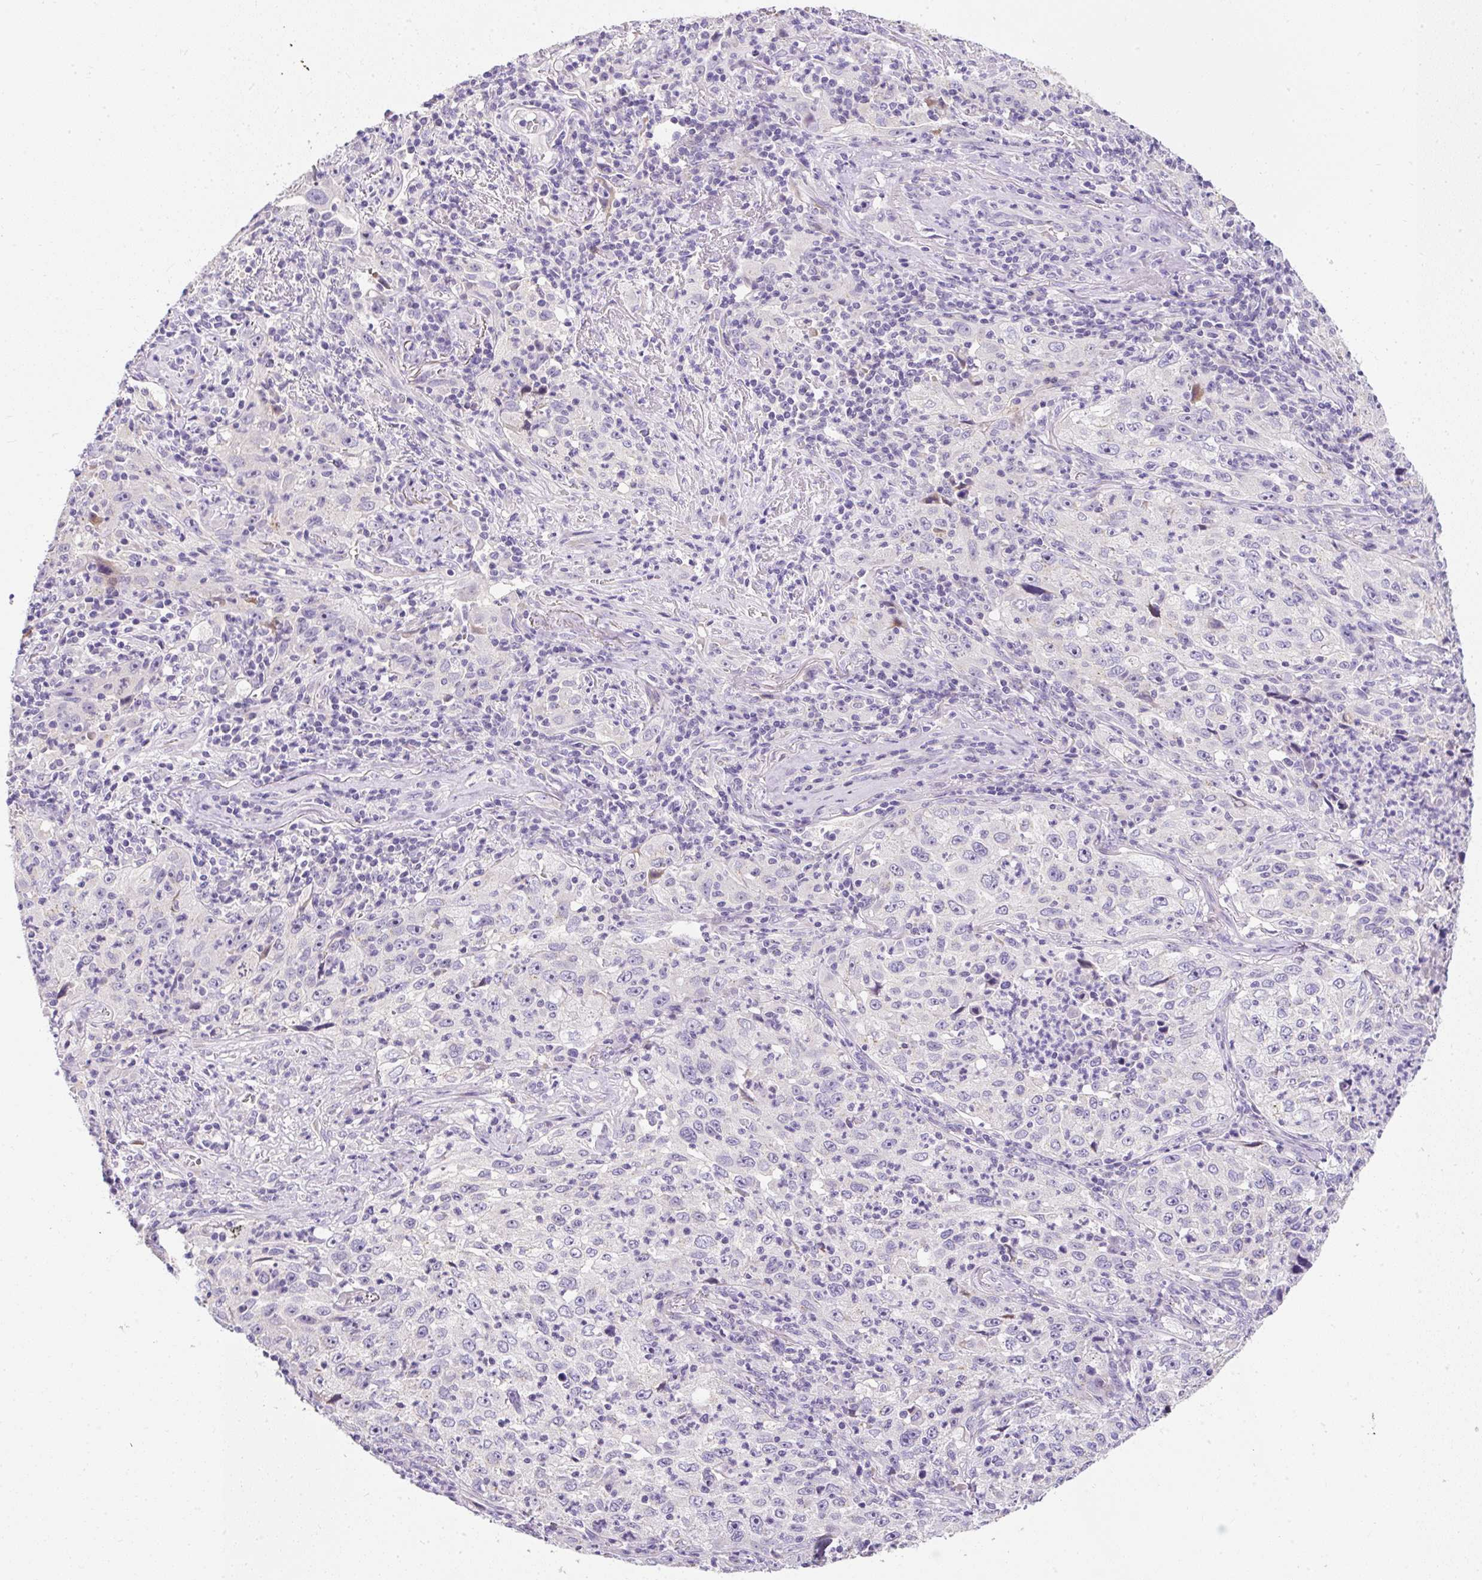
{"staining": {"intensity": "negative", "quantity": "none", "location": "none"}, "tissue": "lung cancer", "cell_type": "Tumor cells", "image_type": "cancer", "snomed": [{"axis": "morphology", "description": "Squamous cell carcinoma, NOS"}, {"axis": "topography", "description": "Lung"}], "caption": "Image shows no protein expression in tumor cells of lung cancer (squamous cell carcinoma) tissue.", "gene": "DTX4", "patient": {"sex": "male", "age": 71}}